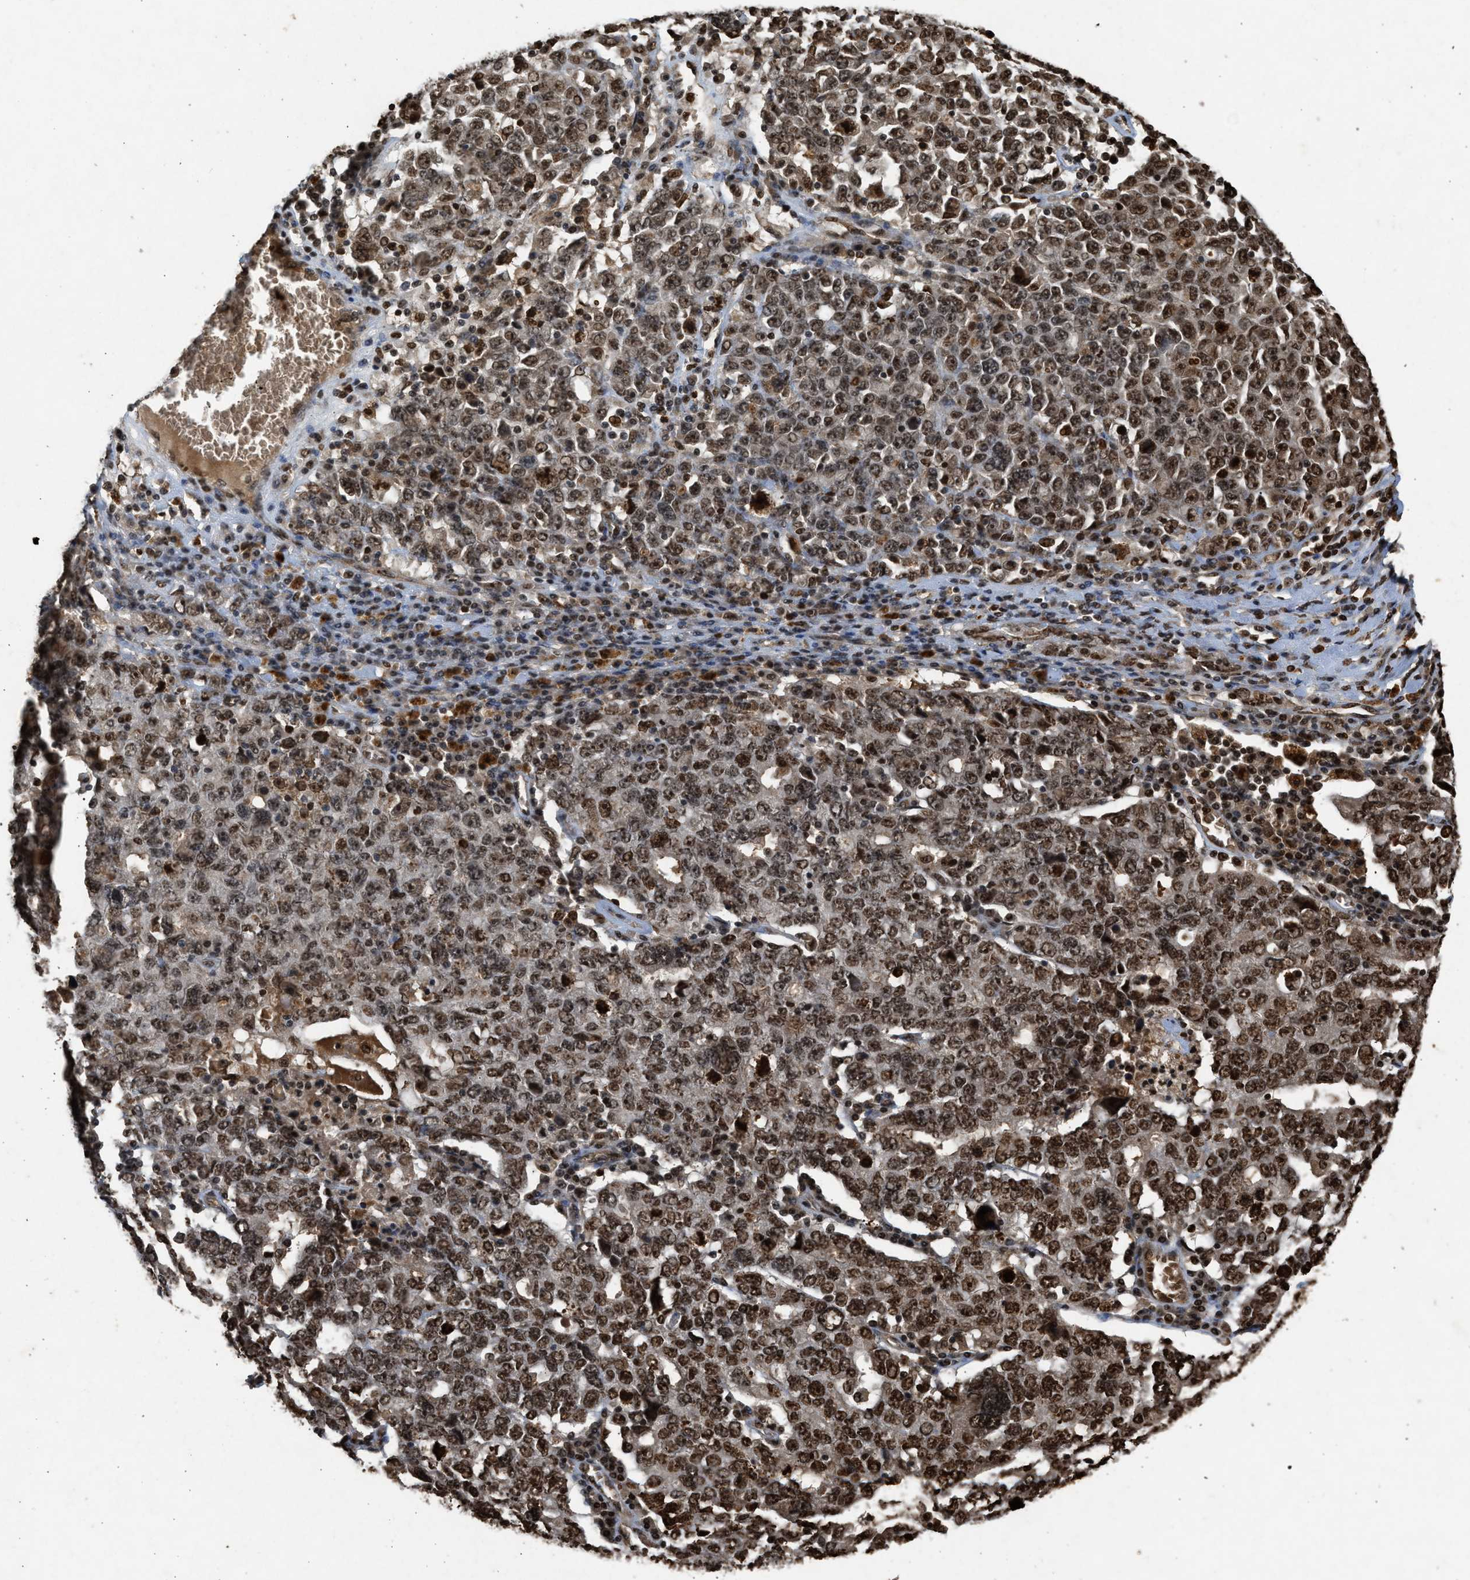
{"staining": {"intensity": "moderate", "quantity": ">75%", "location": "cytoplasmic/membranous,nuclear"}, "tissue": "ovarian cancer", "cell_type": "Tumor cells", "image_type": "cancer", "snomed": [{"axis": "morphology", "description": "Carcinoma, endometroid"}, {"axis": "topography", "description": "Ovary"}], "caption": "Protein analysis of ovarian cancer (endometroid carcinoma) tissue exhibits moderate cytoplasmic/membranous and nuclear expression in approximately >75% of tumor cells. The protein of interest is shown in brown color, while the nuclei are stained blue.", "gene": "TFDP2", "patient": {"sex": "female", "age": 62}}